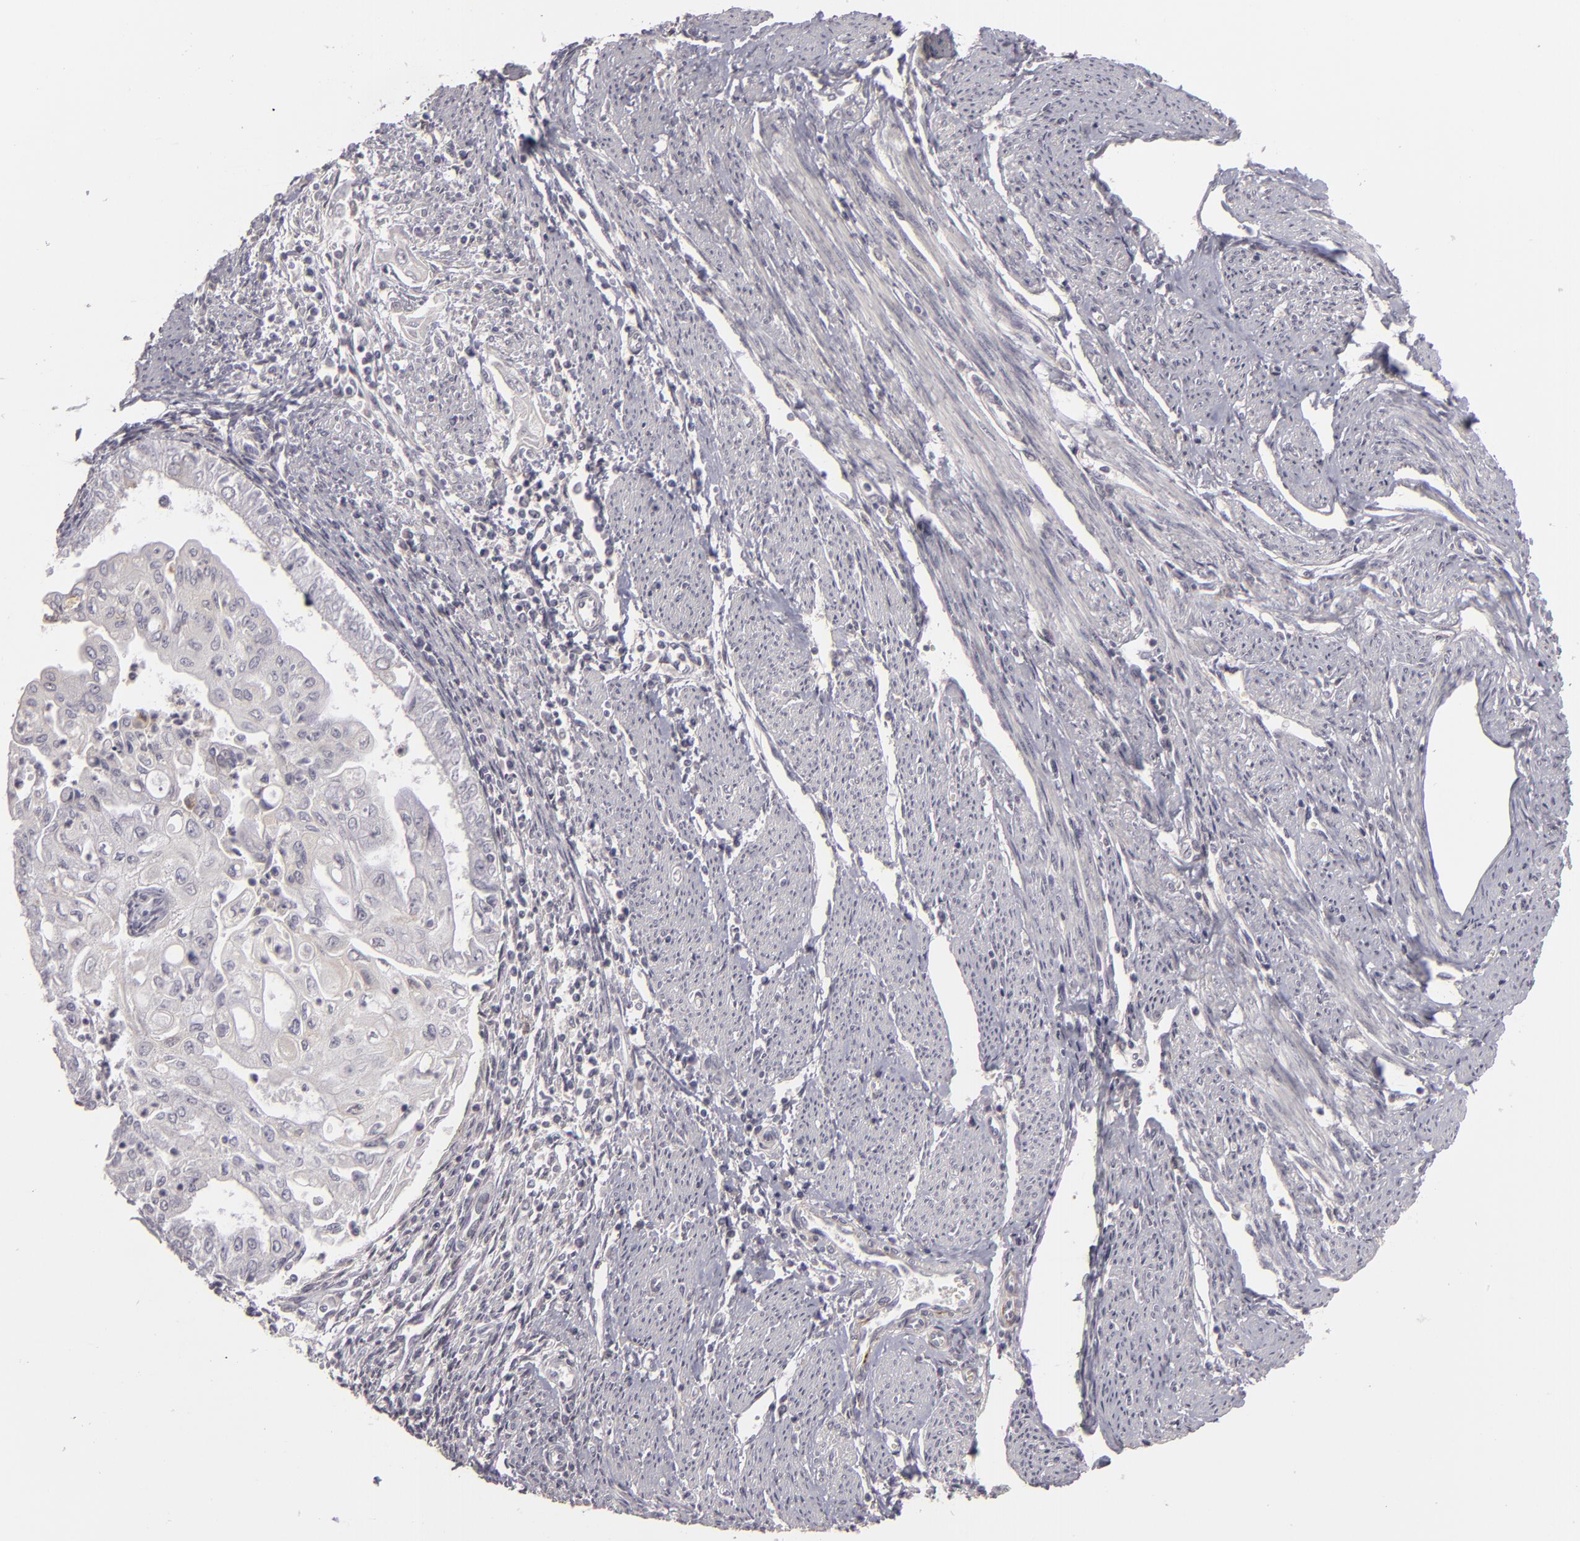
{"staining": {"intensity": "negative", "quantity": "none", "location": "none"}, "tissue": "endometrial cancer", "cell_type": "Tumor cells", "image_type": "cancer", "snomed": [{"axis": "morphology", "description": "Adenocarcinoma, NOS"}, {"axis": "topography", "description": "Endometrium"}], "caption": "Immunohistochemistry image of neoplastic tissue: endometrial cancer (adenocarcinoma) stained with DAB exhibits no significant protein staining in tumor cells.", "gene": "EFS", "patient": {"sex": "female", "age": 75}}